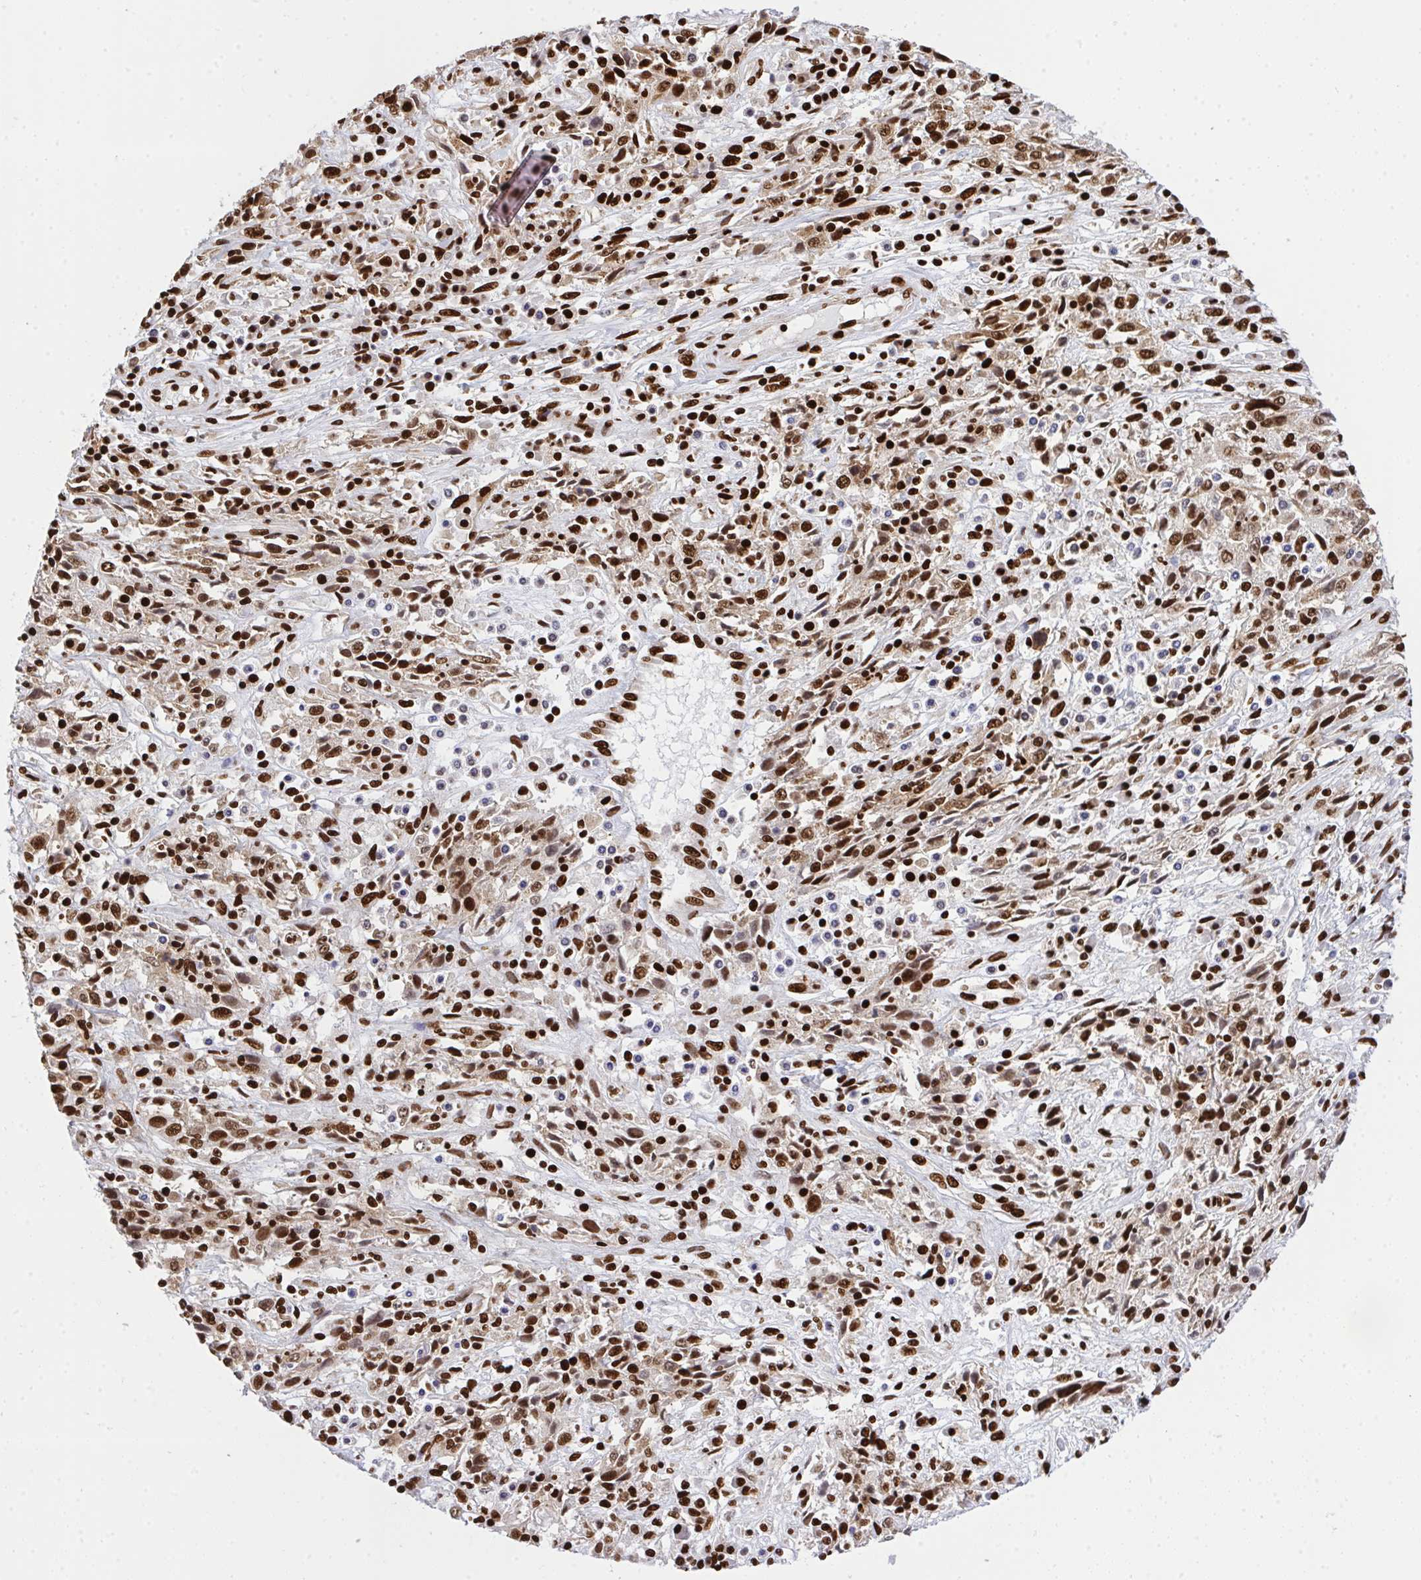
{"staining": {"intensity": "strong", "quantity": ">75%", "location": "nuclear"}, "tissue": "cervical cancer", "cell_type": "Tumor cells", "image_type": "cancer", "snomed": [{"axis": "morphology", "description": "Adenocarcinoma, NOS"}, {"axis": "topography", "description": "Cervix"}], "caption": "Immunohistochemical staining of human cervical adenocarcinoma shows high levels of strong nuclear protein positivity in approximately >75% of tumor cells.", "gene": "HNRNPL", "patient": {"sex": "female", "age": 40}}